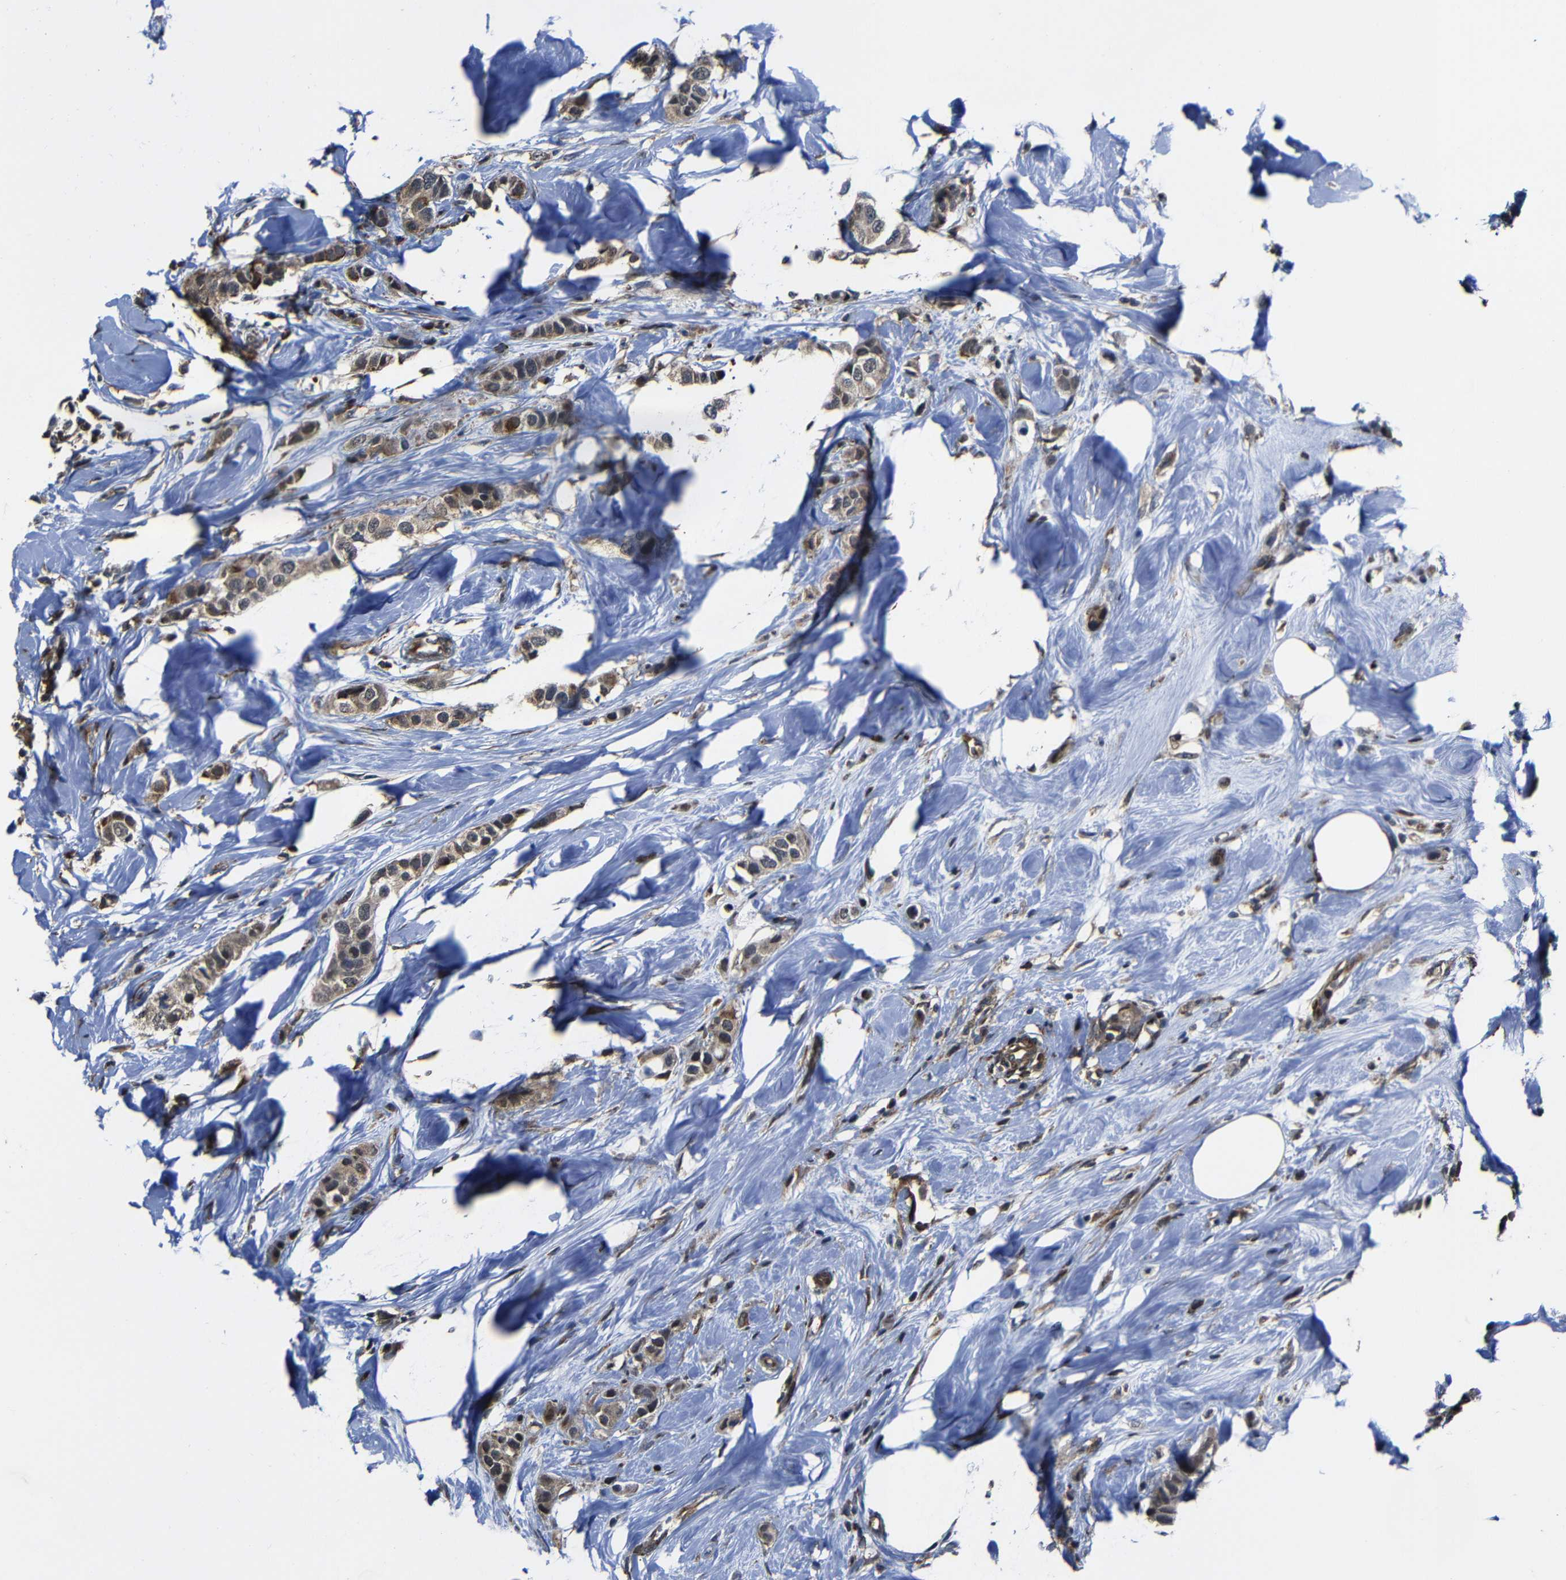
{"staining": {"intensity": "moderate", "quantity": ">75%", "location": "cytoplasmic/membranous"}, "tissue": "breast cancer", "cell_type": "Tumor cells", "image_type": "cancer", "snomed": [{"axis": "morphology", "description": "Normal tissue, NOS"}, {"axis": "morphology", "description": "Duct carcinoma"}, {"axis": "topography", "description": "Breast"}], "caption": "A medium amount of moderate cytoplasmic/membranous staining is seen in approximately >75% of tumor cells in breast cancer tissue. The staining was performed using DAB (3,3'-diaminobenzidine), with brown indicating positive protein expression. Nuclei are stained blue with hematoxylin.", "gene": "KIAA0513", "patient": {"sex": "female", "age": 50}}